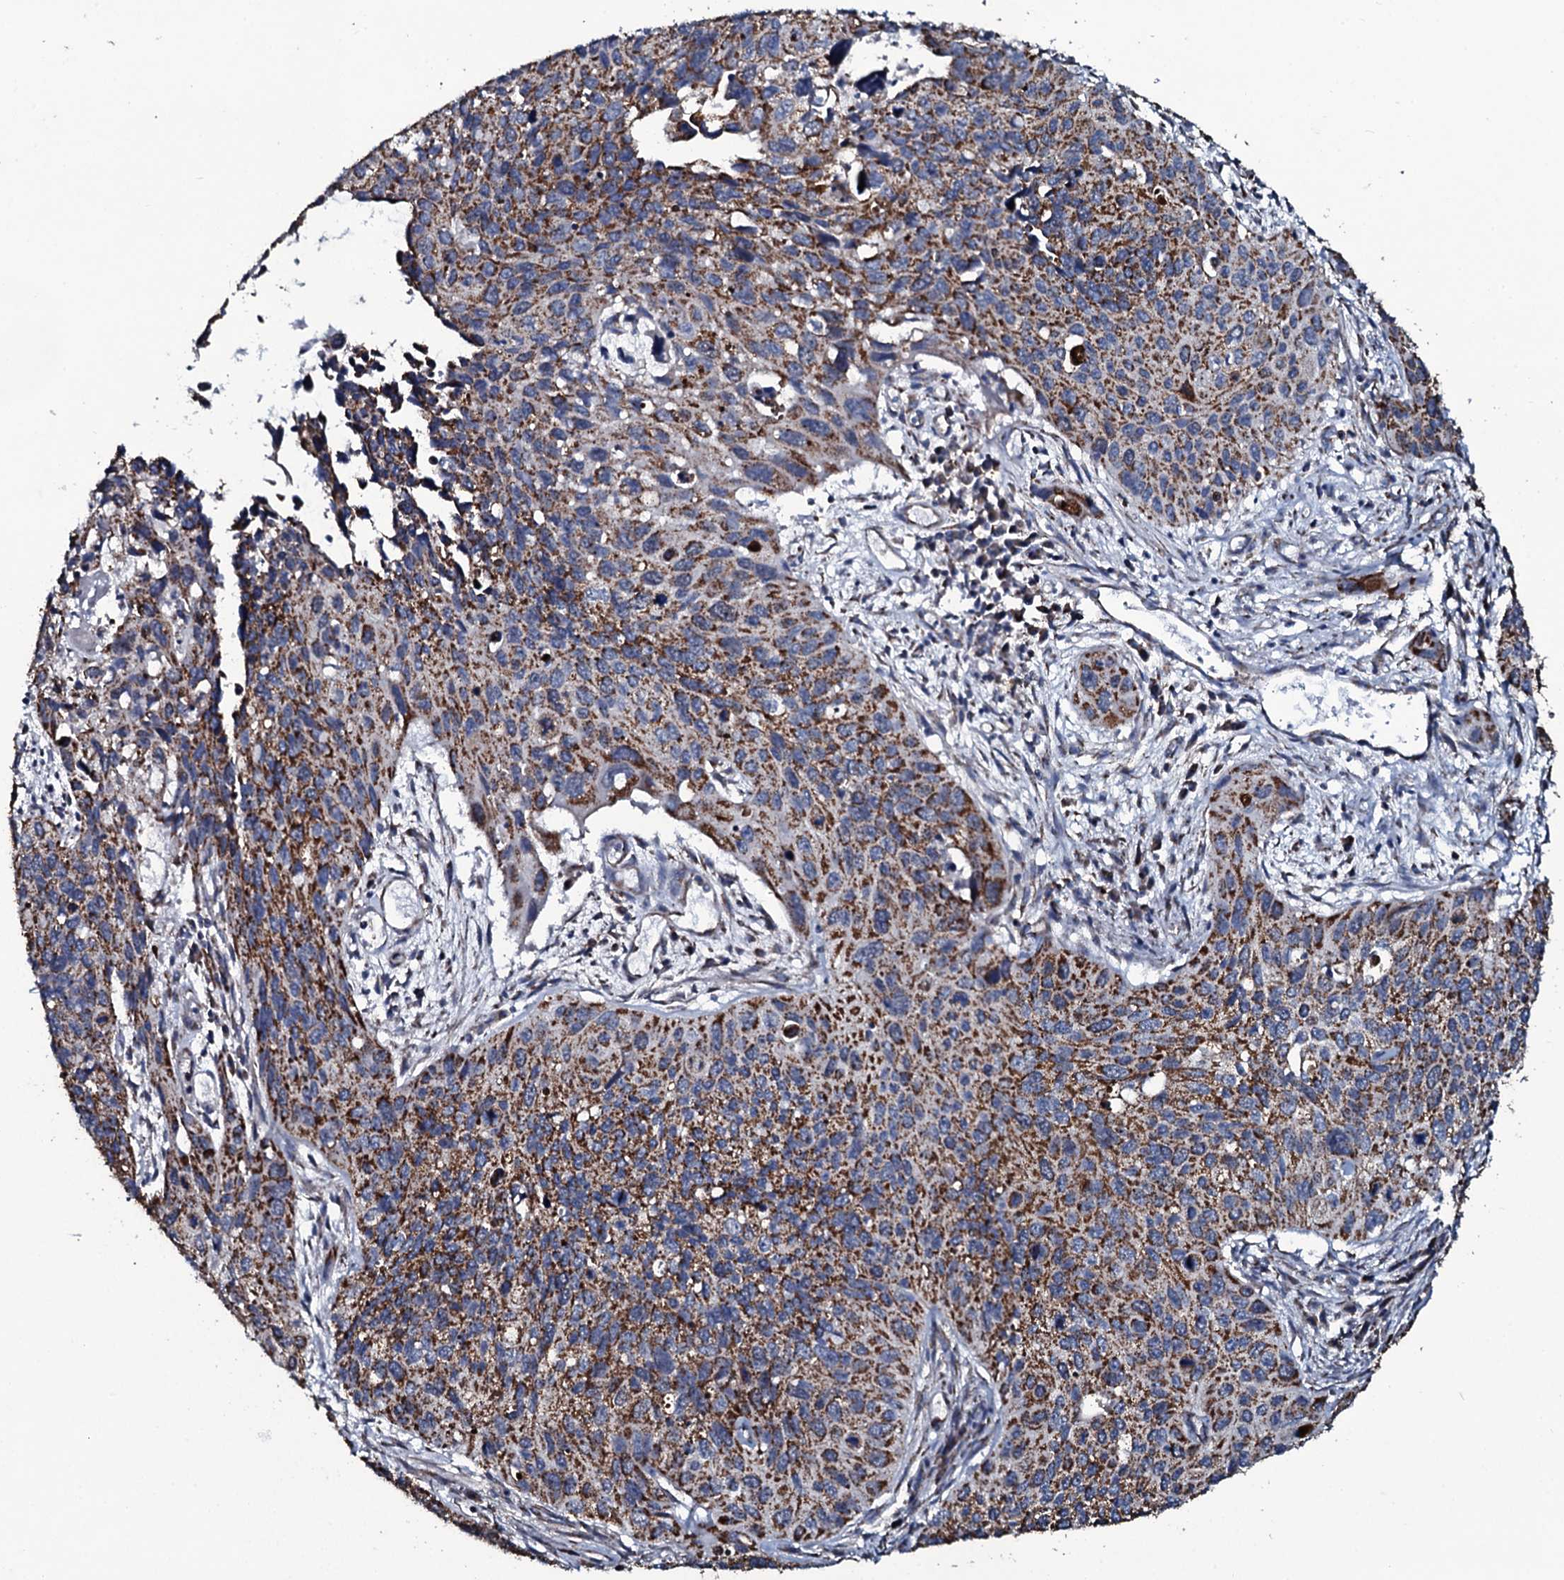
{"staining": {"intensity": "moderate", "quantity": ">75%", "location": "cytoplasmic/membranous"}, "tissue": "cervical cancer", "cell_type": "Tumor cells", "image_type": "cancer", "snomed": [{"axis": "morphology", "description": "Squamous cell carcinoma, NOS"}, {"axis": "topography", "description": "Cervix"}], "caption": "There is medium levels of moderate cytoplasmic/membranous expression in tumor cells of cervical cancer (squamous cell carcinoma), as demonstrated by immunohistochemical staining (brown color).", "gene": "DYNC2I2", "patient": {"sex": "female", "age": 55}}